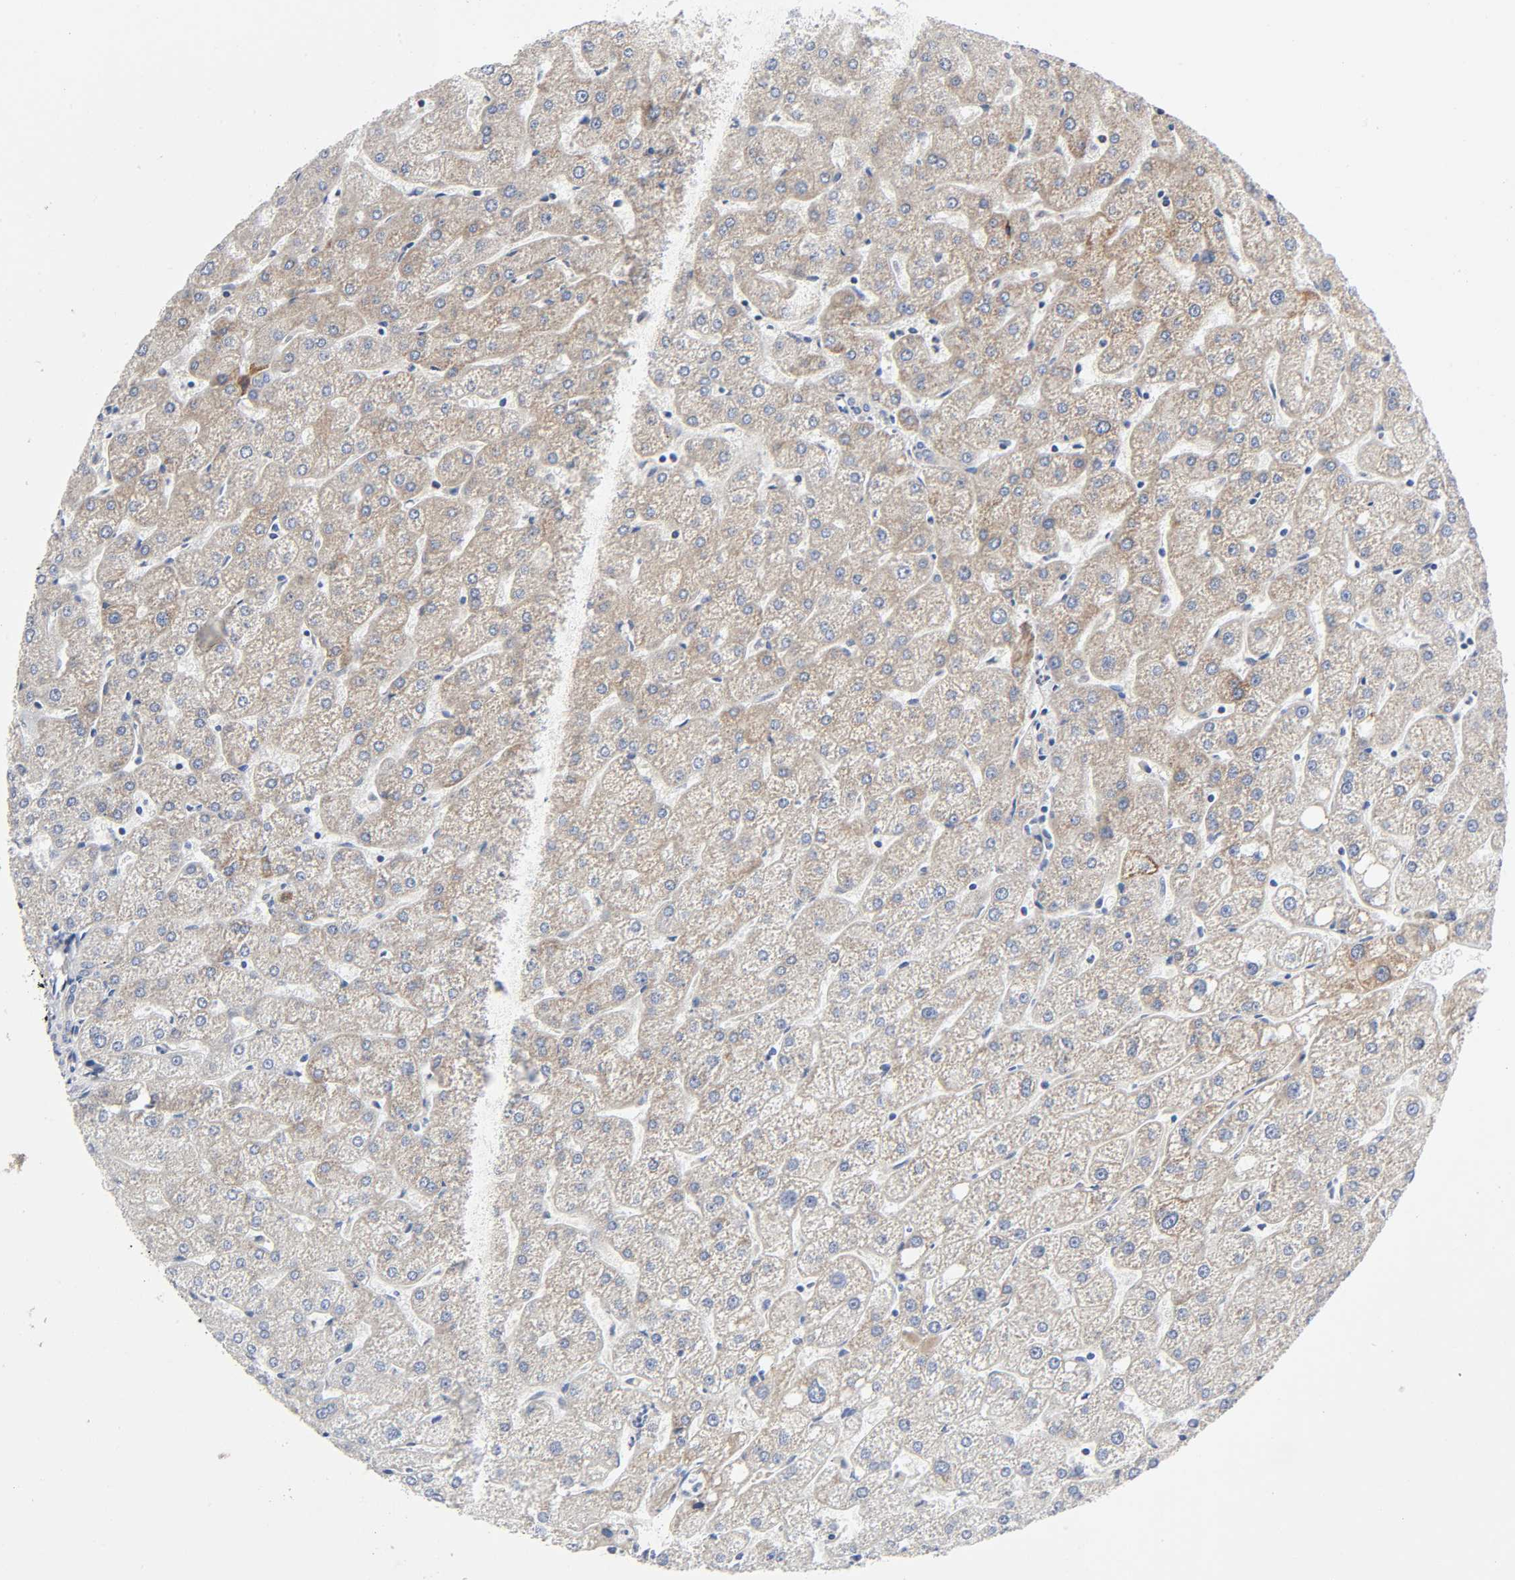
{"staining": {"intensity": "moderate", "quantity": "25%-75%", "location": "cytoplasmic/membranous"}, "tissue": "liver", "cell_type": "Cholangiocytes", "image_type": "normal", "snomed": [{"axis": "morphology", "description": "Normal tissue, NOS"}, {"axis": "topography", "description": "Liver"}], "caption": "Moderate cytoplasmic/membranous protein positivity is present in approximately 25%-75% of cholangiocytes in liver. The protein is shown in brown color, while the nuclei are stained blue.", "gene": "AOPEP", "patient": {"sex": "male", "age": 67}}